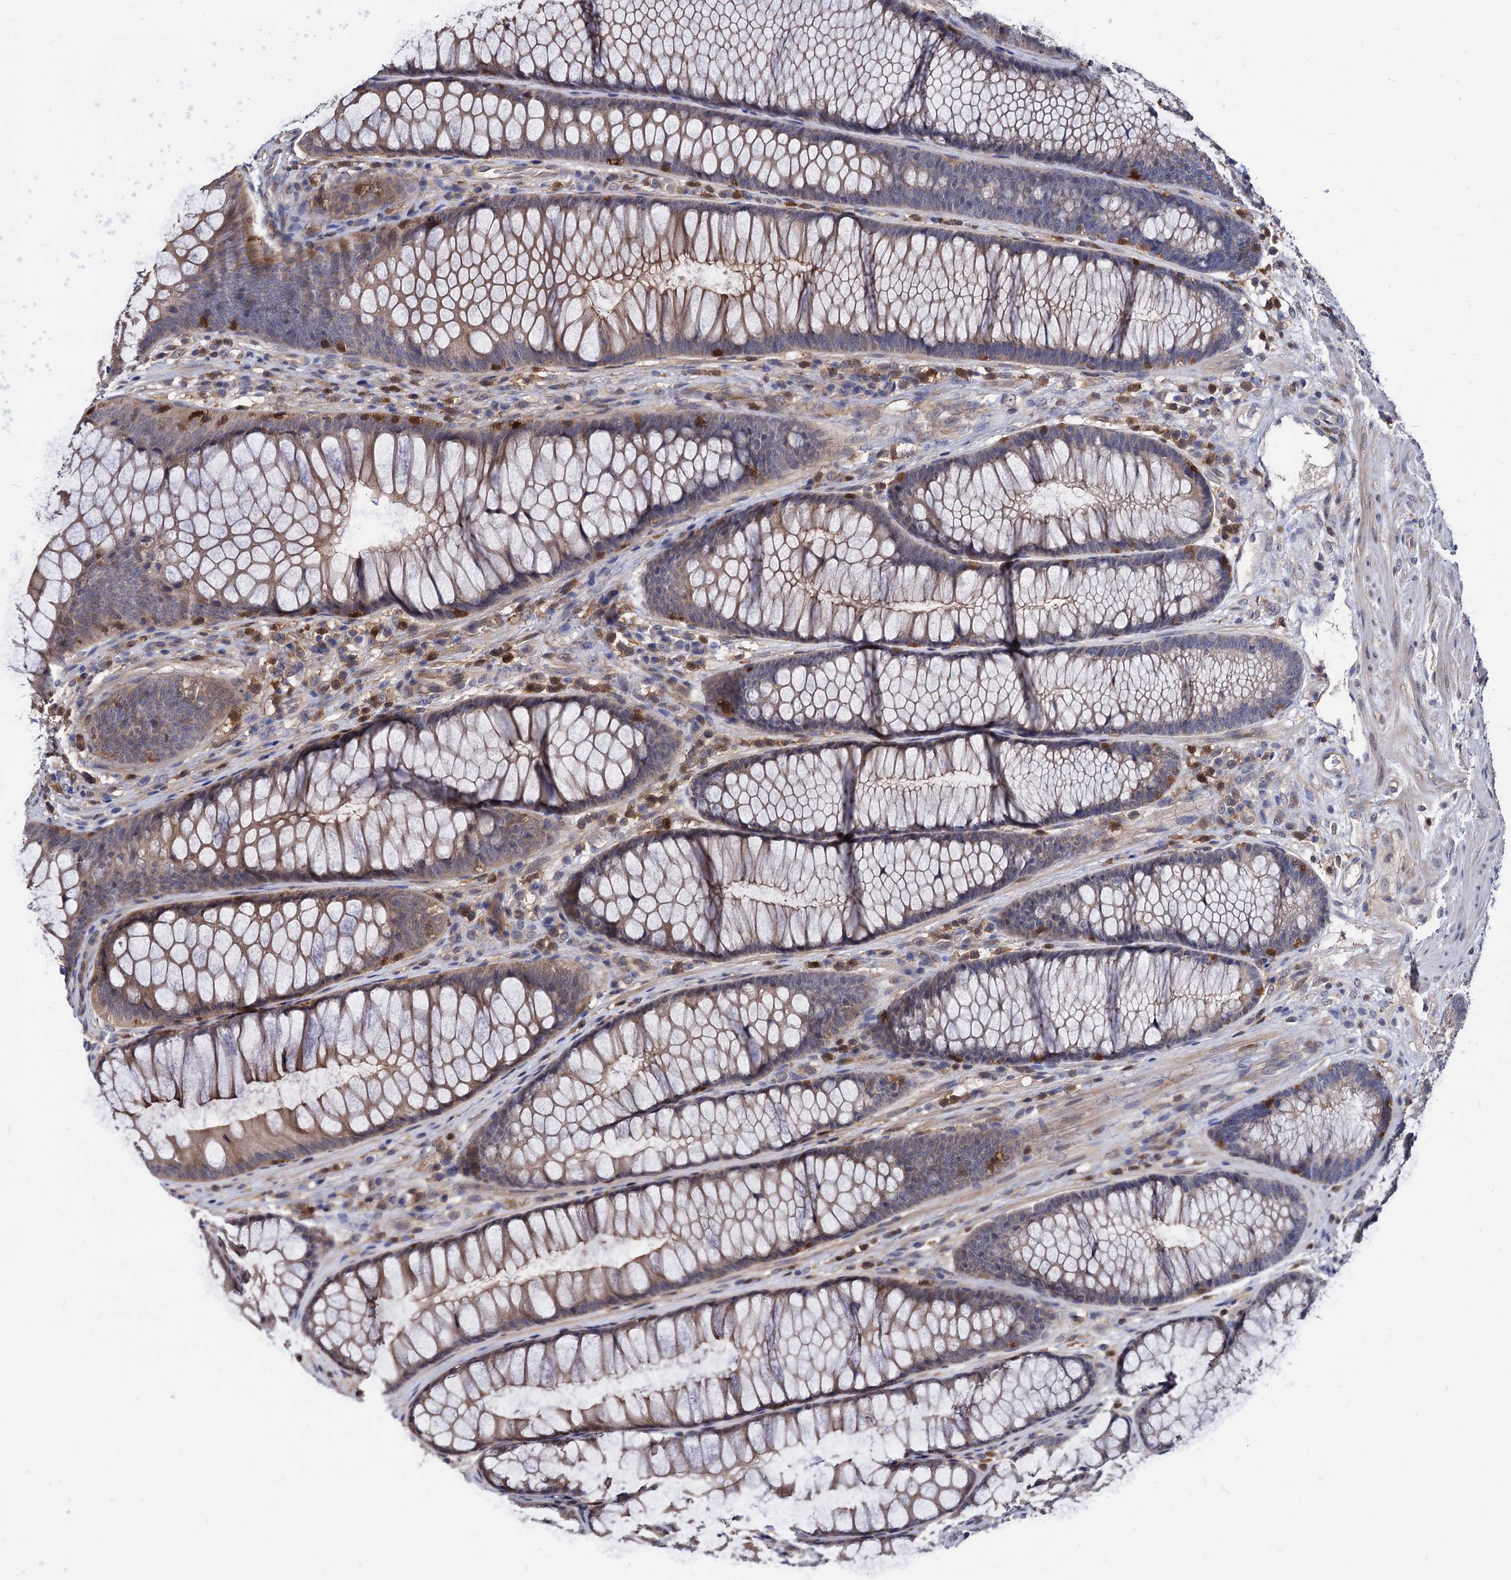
{"staining": {"intensity": "weak", "quantity": ">75%", "location": "cytoplasmic/membranous"}, "tissue": "colon", "cell_type": "Endothelial cells", "image_type": "normal", "snomed": [{"axis": "morphology", "description": "Normal tissue, NOS"}, {"axis": "topography", "description": "Colon"}], "caption": "Immunohistochemical staining of unremarkable colon reveals low levels of weak cytoplasmic/membranous positivity in approximately >75% of endothelial cells.", "gene": "CPPED1", "patient": {"sex": "female", "age": 82}}